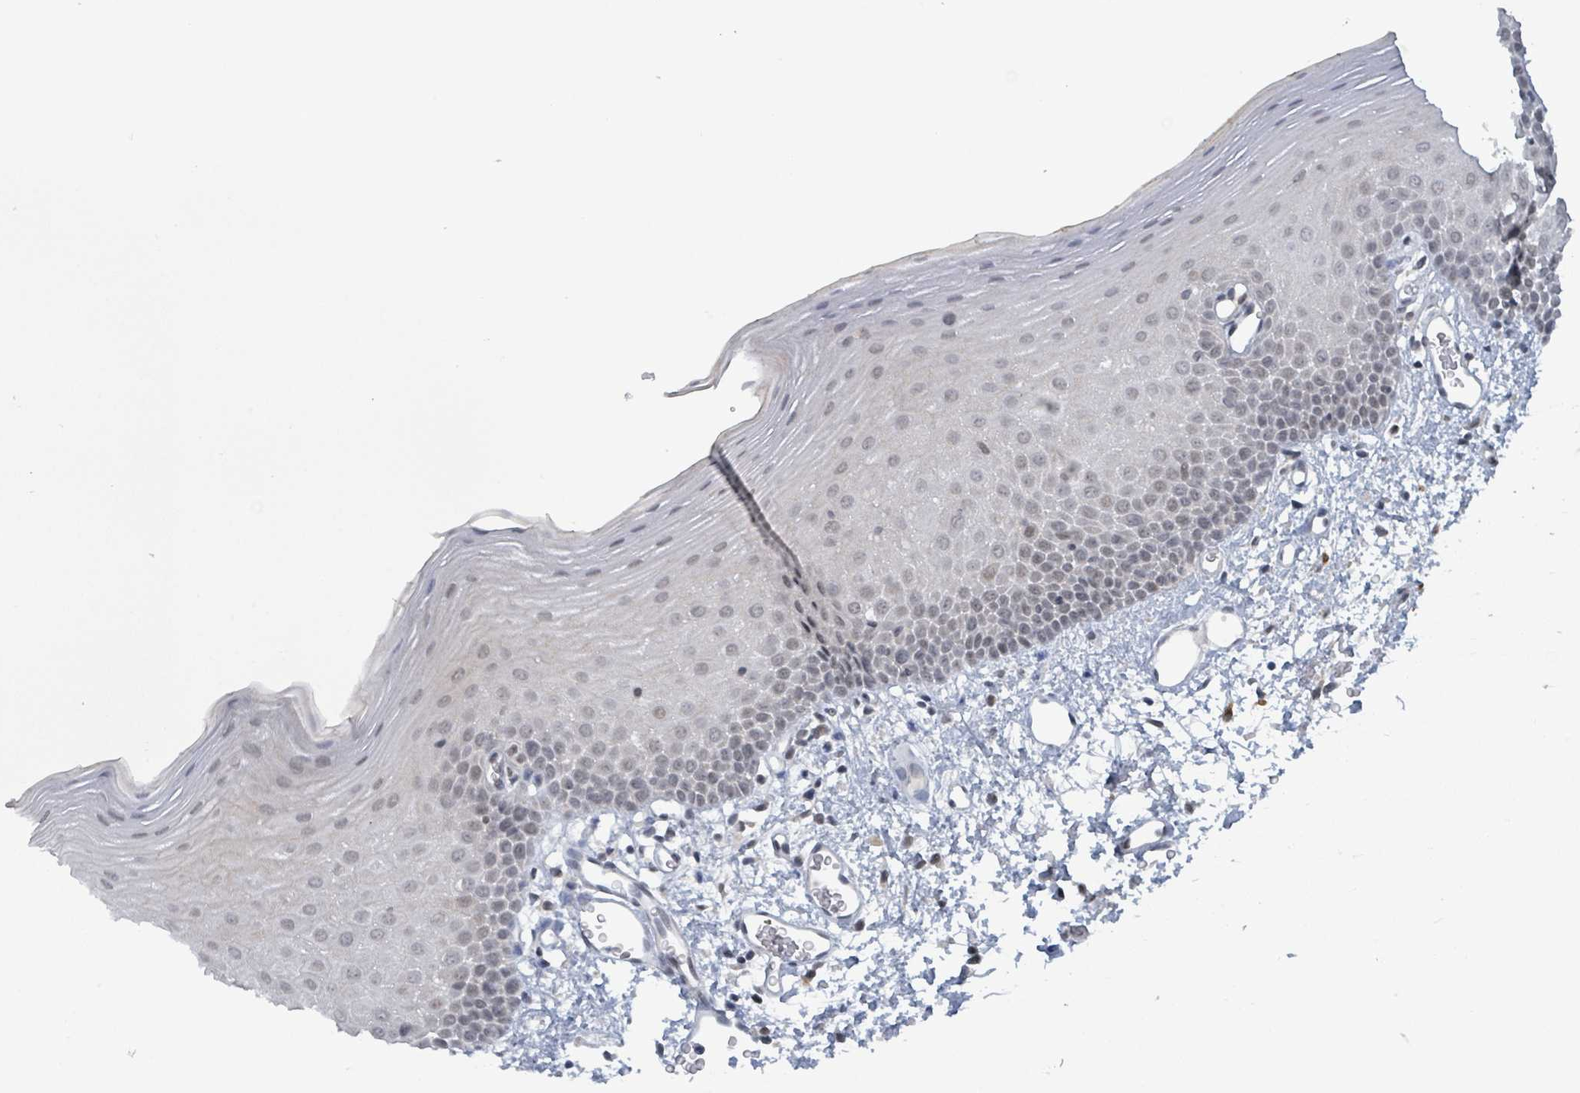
{"staining": {"intensity": "moderate", "quantity": "25%-75%", "location": "nuclear"}, "tissue": "oral mucosa", "cell_type": "Squamous epithelial cells", "image_type": "normal", "snomed": [{"axis": "morphology", "description": "Normal tissue, NOS"}, {"axis": "topography", "description": "Oral tissue"}], "caption": "Protein expression analysis of benign human oral mucosa reveals moderate nuclear positivity in about 25%-75% of squamous epithelial cells. The staining is performed using DAB brown chromogen to label protein expression. The nuclei are counter-stained blue using hematoxylin.", "gene": "BANP", "patient": {"sex": "female", "age": 70}}